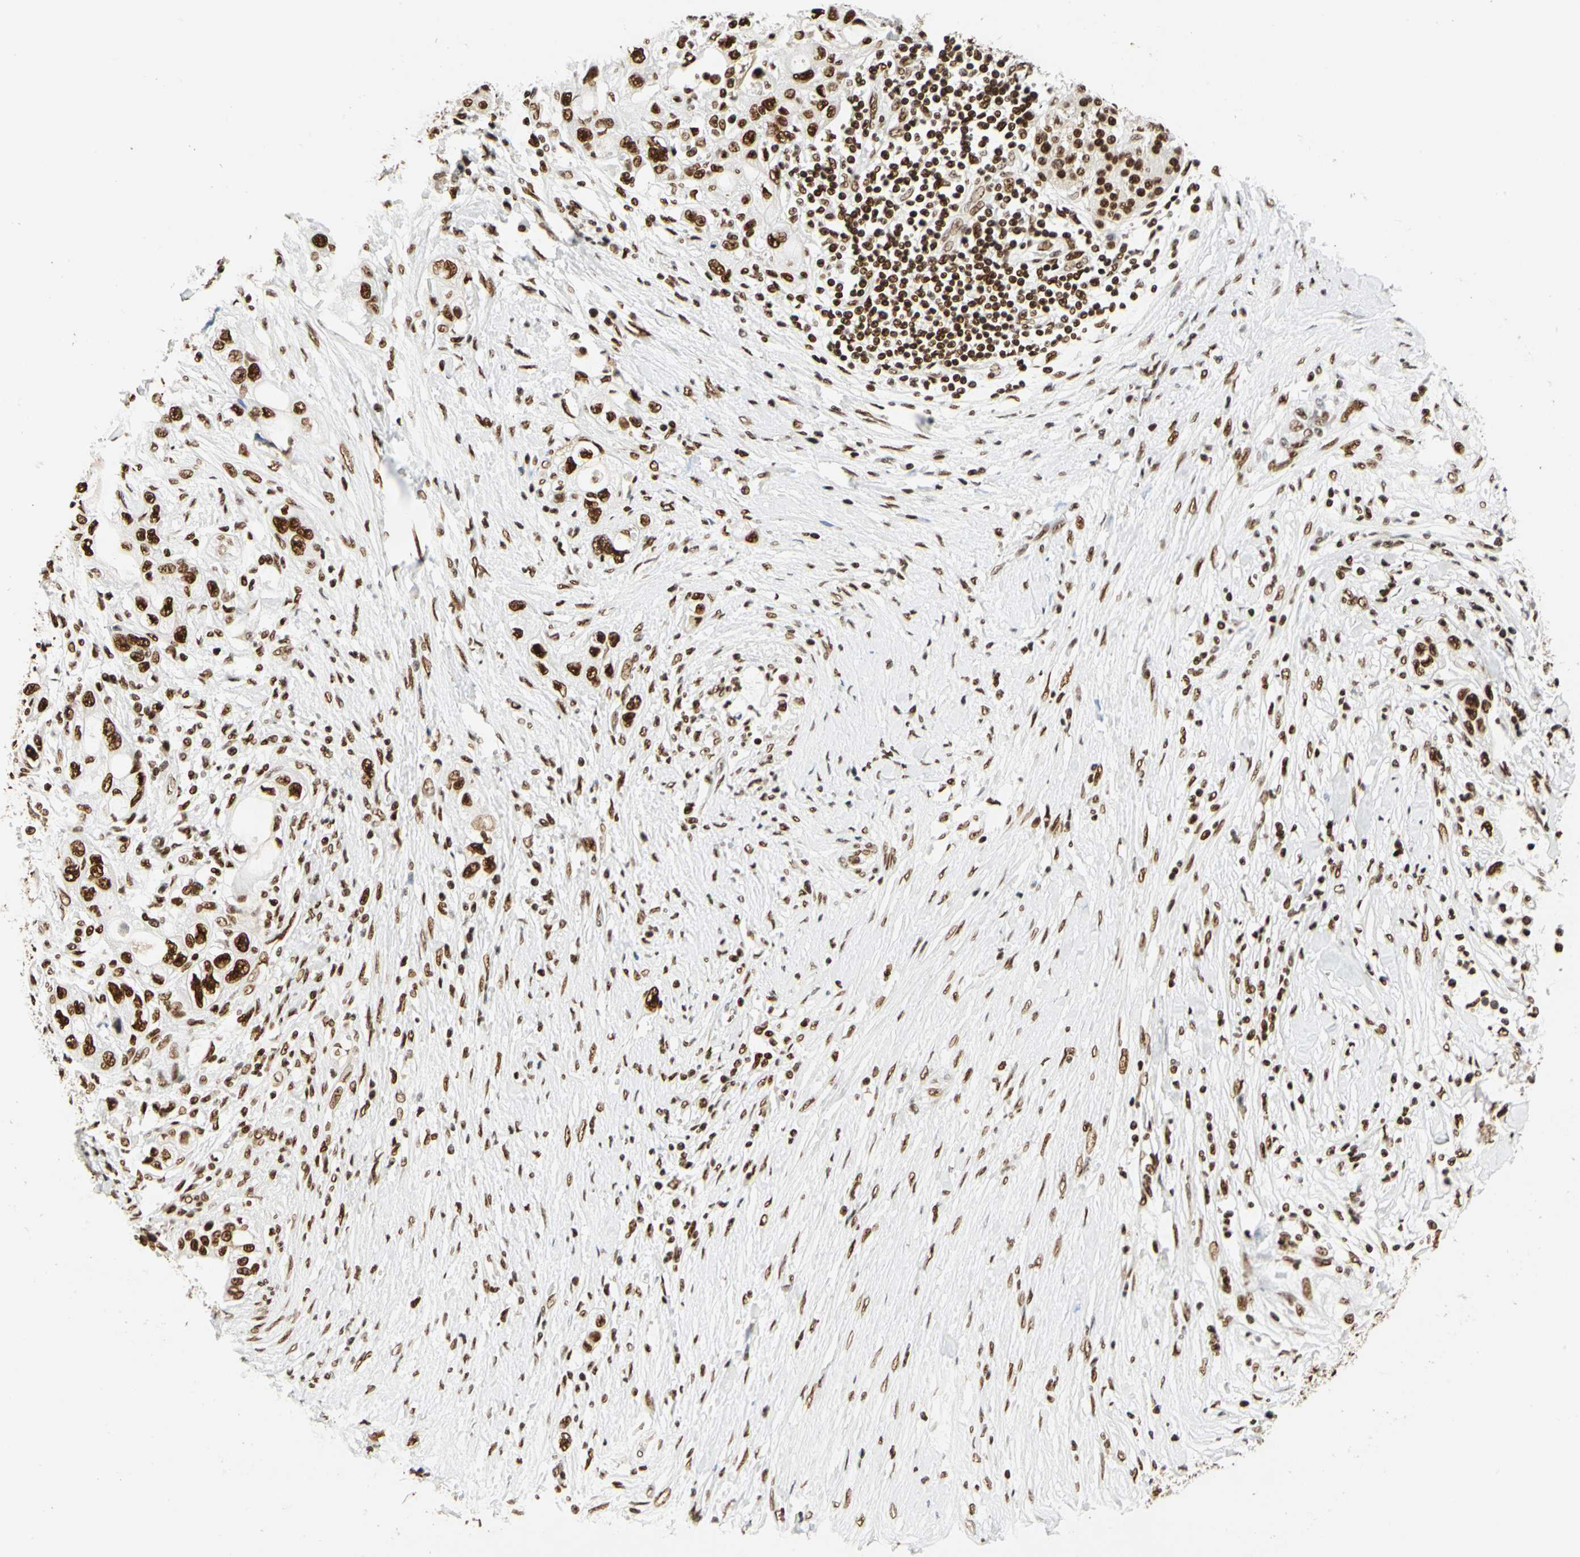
{"staining": {"intensity": "strong", "quantity": ">75%", "location": "nuclear"}, "tissue": "pancreatic cancer", "cell_type": "Tumor cells", "image_type": "cancer", "snomed": [{"axis": "morphology", "description": "Adenocarcinoma, NOS"}, {"axis": "topography", "description": "Pancreas"}], "caption": "Immunohistochemistry staining of pancreatic adenocarcinoma, which reveals high levels of strong nuclear expression in about >75% of tumor cells indicating strong nuclear protein staining. The staining was performed using DAB (3,3'-diaminobenzidine) (brown) for protein detection and nuclei were counterstained in hematoxylin (blue).", "gene": "CDK12", "patient": {"sex": "female", "age": 70}}